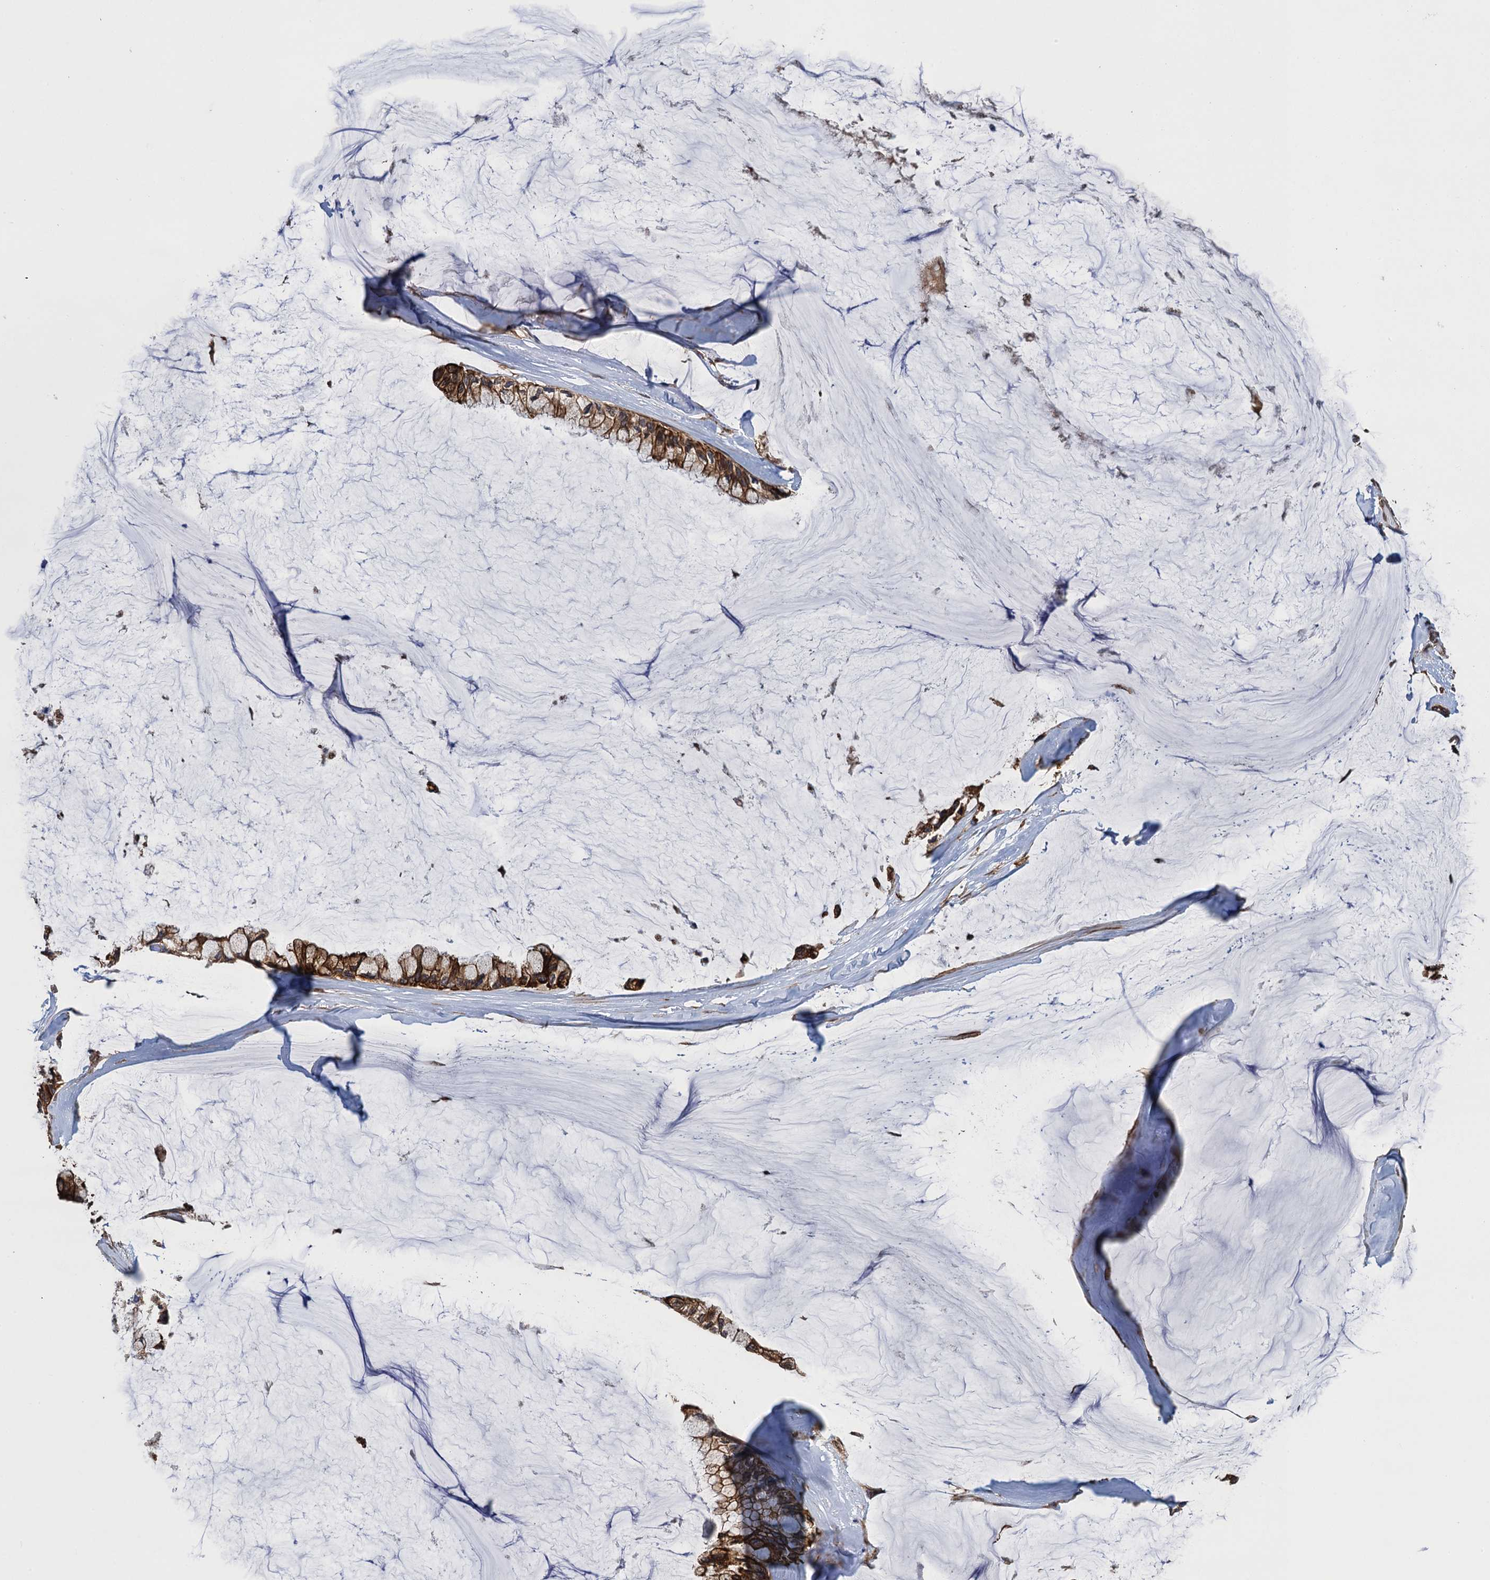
{"staining": {"intensity": "strong", "quantity": ">75%", "location": "cytoplasmic/membranous"}, "tissue": "ovarian cancer", "cell_type": "Tumor cells", "image_type": "cancer", "snomed": [{"axis": "morphology", "description": "Cystadenocarcinoma, mucinous, NOS"}, {"axis": "topography", "description": "Ovary"}], "caption": "Ovarian mucinous cystadenocarcinoma stained with a protein marker shows strong staining in tumor cells.", "gene": "ARMC5", "patient": {"sex": "female", "age": 39}}